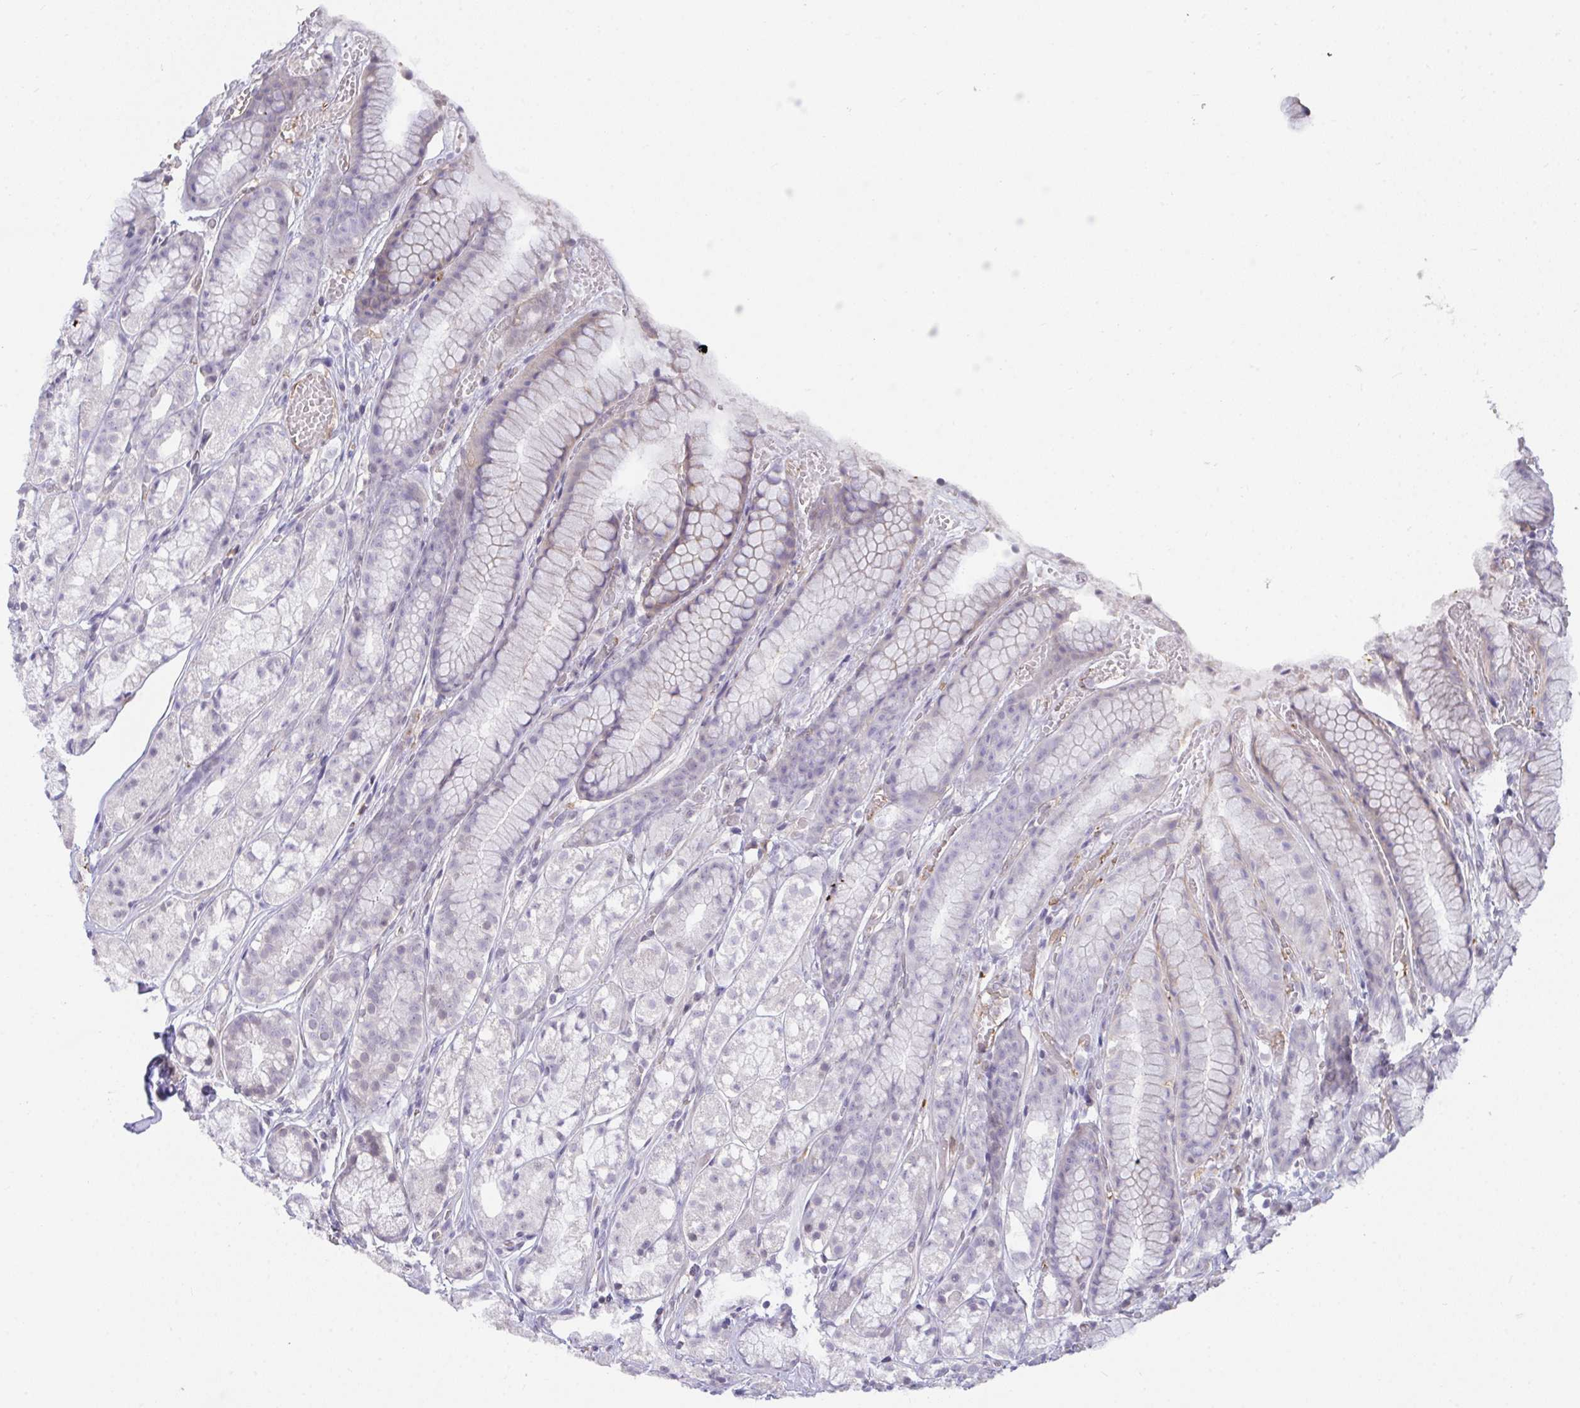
{"staining": {"intensity": "negative", "quantity": "none", "location": "none"}, "tissue": "stomach", "cell_type": "Glandular cells", "image_type": "normal", "snomed": [{"axis": "morphology", "description": "Normal tissue, NOS"}, {"axis": "topography", "description": "Smooth muscle"}, {"axis": "topography", "description": "Stomach"}], "caption": "IHC micrograph of benign human stomach stained for a protein (brown), which shows no positivity in glandular cells.", "gene": "SEMA6B", "patient": {"sex": "male", "age": 70}}